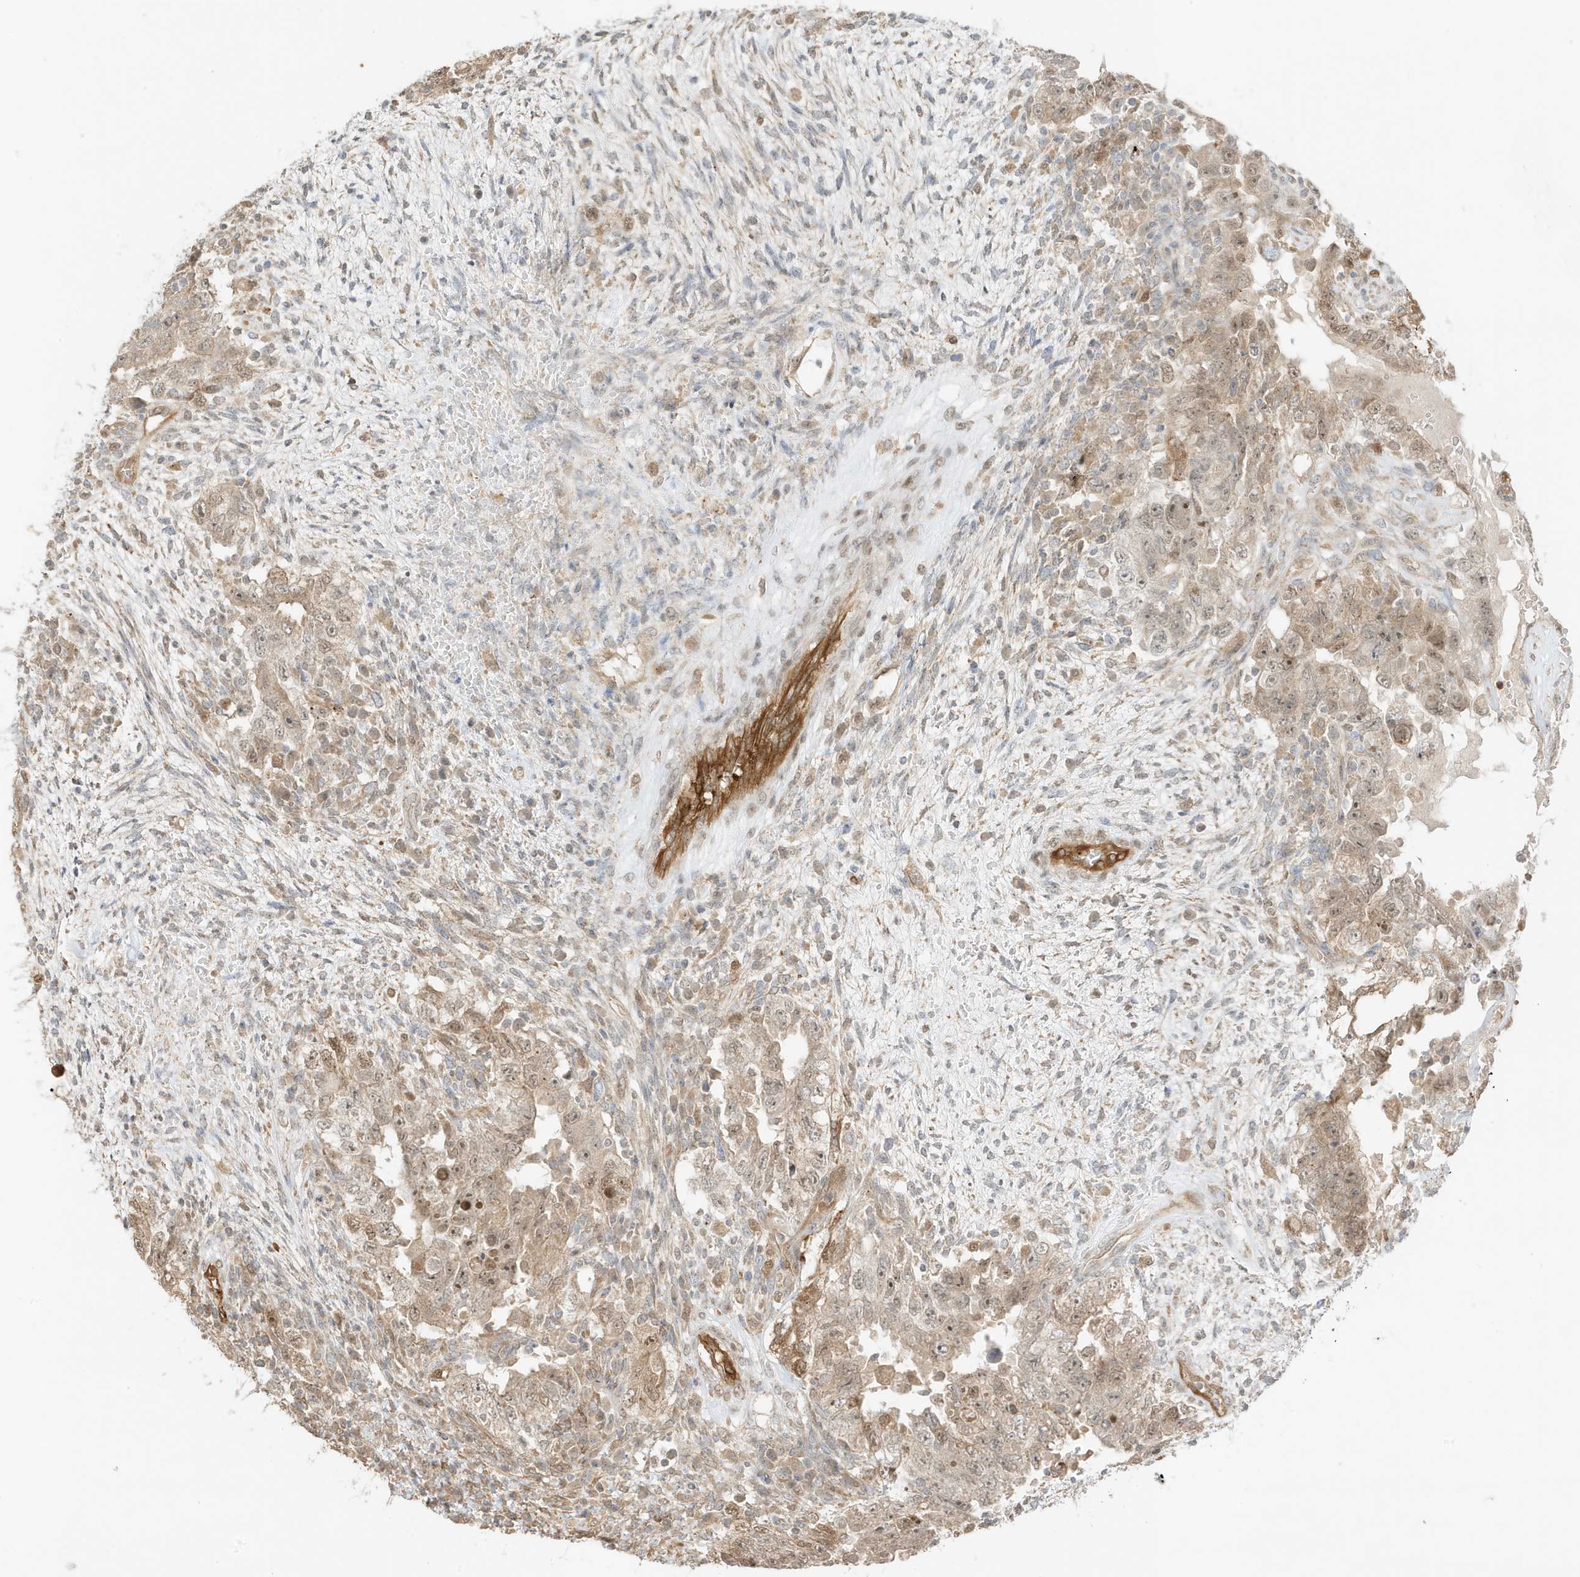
{"staining": {"intensity": "weak", "quantity": ">75%", "location": "cytoplasmic/membranous,nuclear"}, "tissue": "testis cancer", "cell_type": "Tumor cells", "image_type": "cancer", "snomed": [{"axis": "morphology", "description": "Carcinoma, Embryonal, NOS"}, {"axis": "topography", "description": "Testis"}], "caption": "Testis cancer stained with a protein marker exhibits weak staining in tumor cells.", "gene": "ZBTB41", "patient": {"sex": "male", "age": 26}}